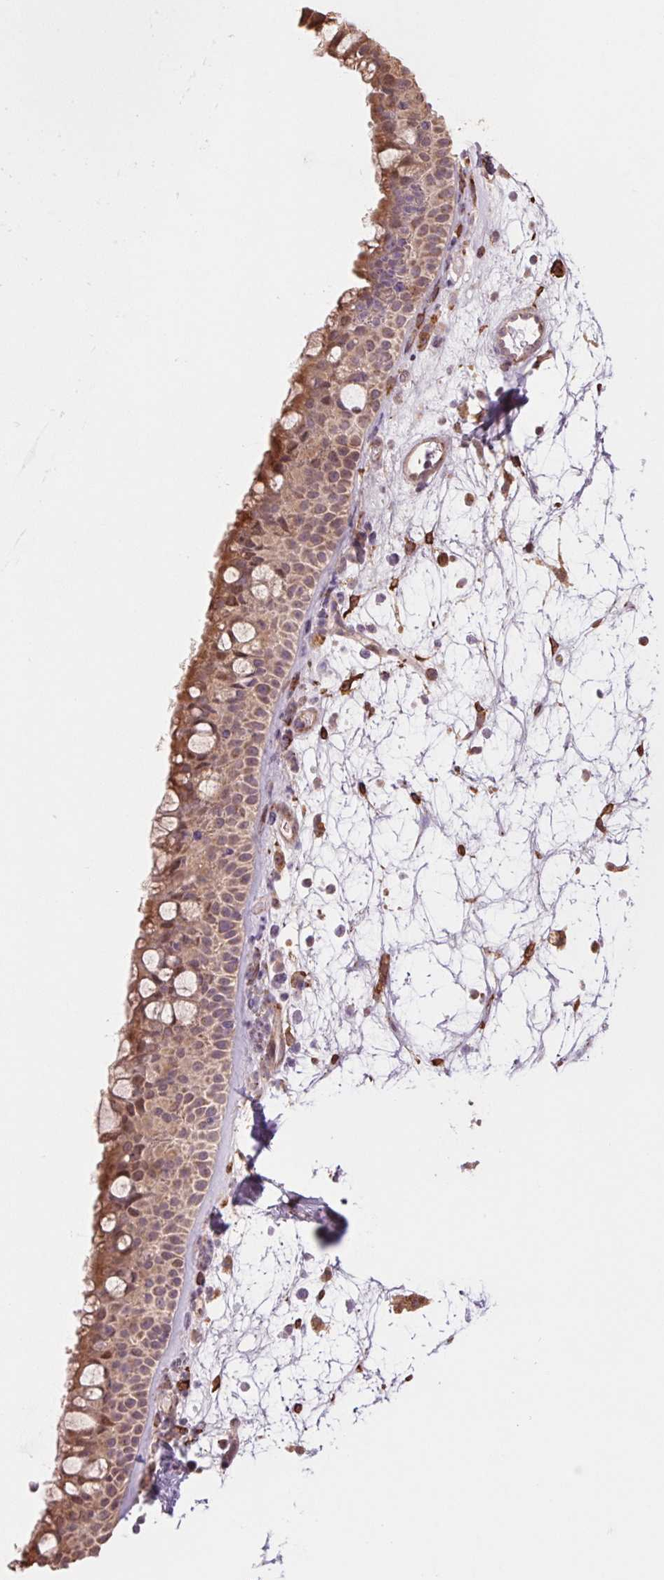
{"staining": {"intensity": "moderate", "quantity": ">75%", "location": "cytoplasmic/membranous"}, "tissue": "nasopharynx", "cell_type": "Respiratory epithelial cells", "image_type": "normal", "snomed": [{"axis": "morphology", "description": "Normal tissue, NOS"}, {"axis": "topography", "description": "Nasopharynx"}], "caption": "IHC of unremarkable human nasopharynx shows medium levels of moderate cytoplasmic/membranous positivity in about >75% of respiratory epithelial cells. The staining was performed using DAB (3,3'-diaminobenzidine), with brown indicating positive protein expression. Nuclei are stained blue with hematoxylin.", "gene": "PDHA1", "patient": {"sex": "male", "age": 68}}